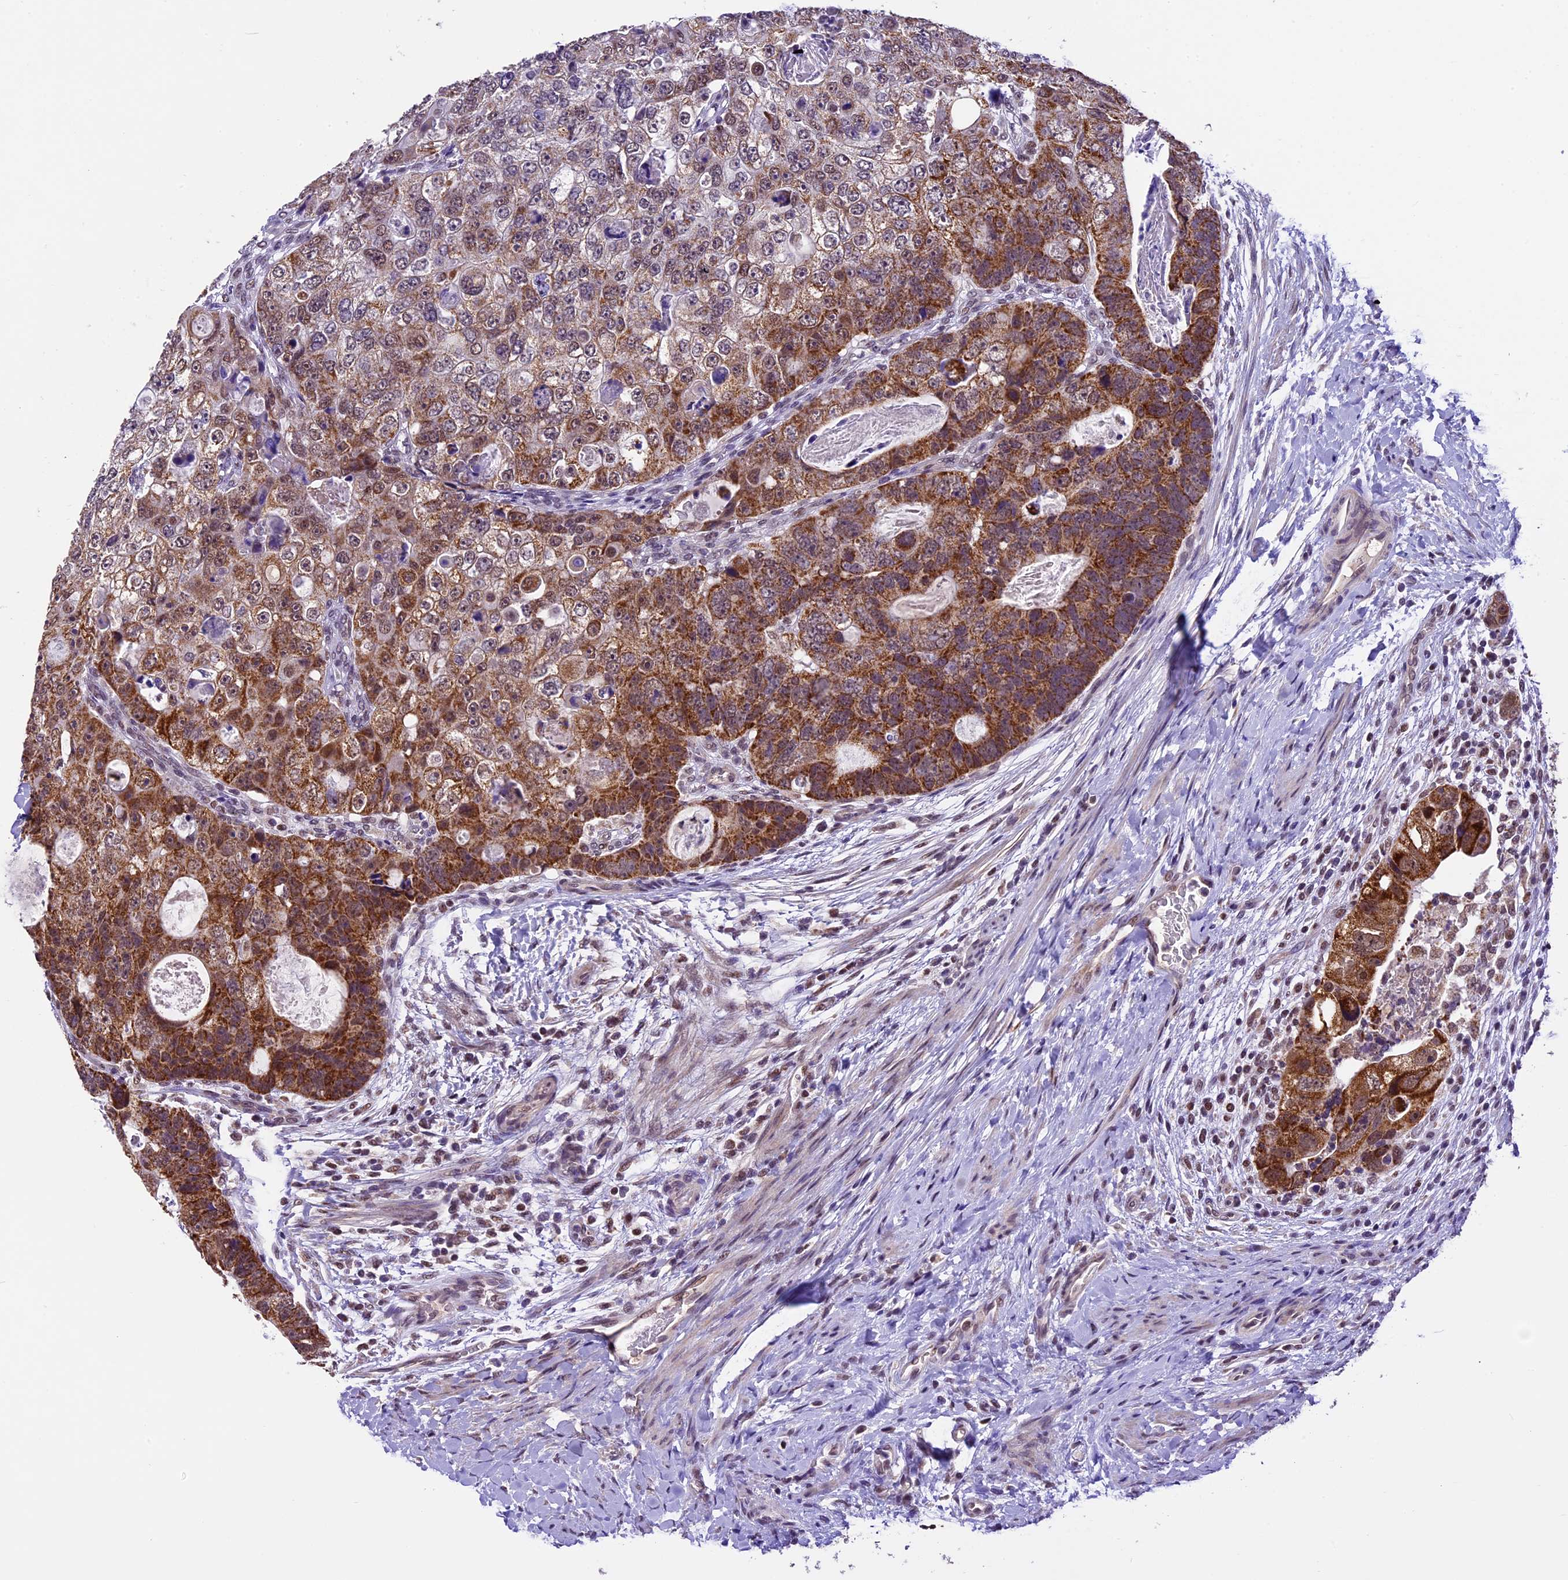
{"staining": {"intensity": "strong", "quantity": "25%-75%", "location": "cytoplasmic/membranous,nuclear"}, "tissue": "colorectal cancer", "cell_type": "Tumor cells", "image_type": "cancer", "snomed": [{"axis": "morphology", "description": "Adenocarcinoma, NOS"}, {"axis": "topography", "description": "Rectum"}], "caption": "Immunohistochemistry (DAB) staining of human colorectal adenocarcinoma demonstrates strong cytoplasmic/membranous and nuclear protein expression in approximately 25%-75% of tumor cells.", "gene": "CARS2", "patient": {"sex": "male", "age": 59}}